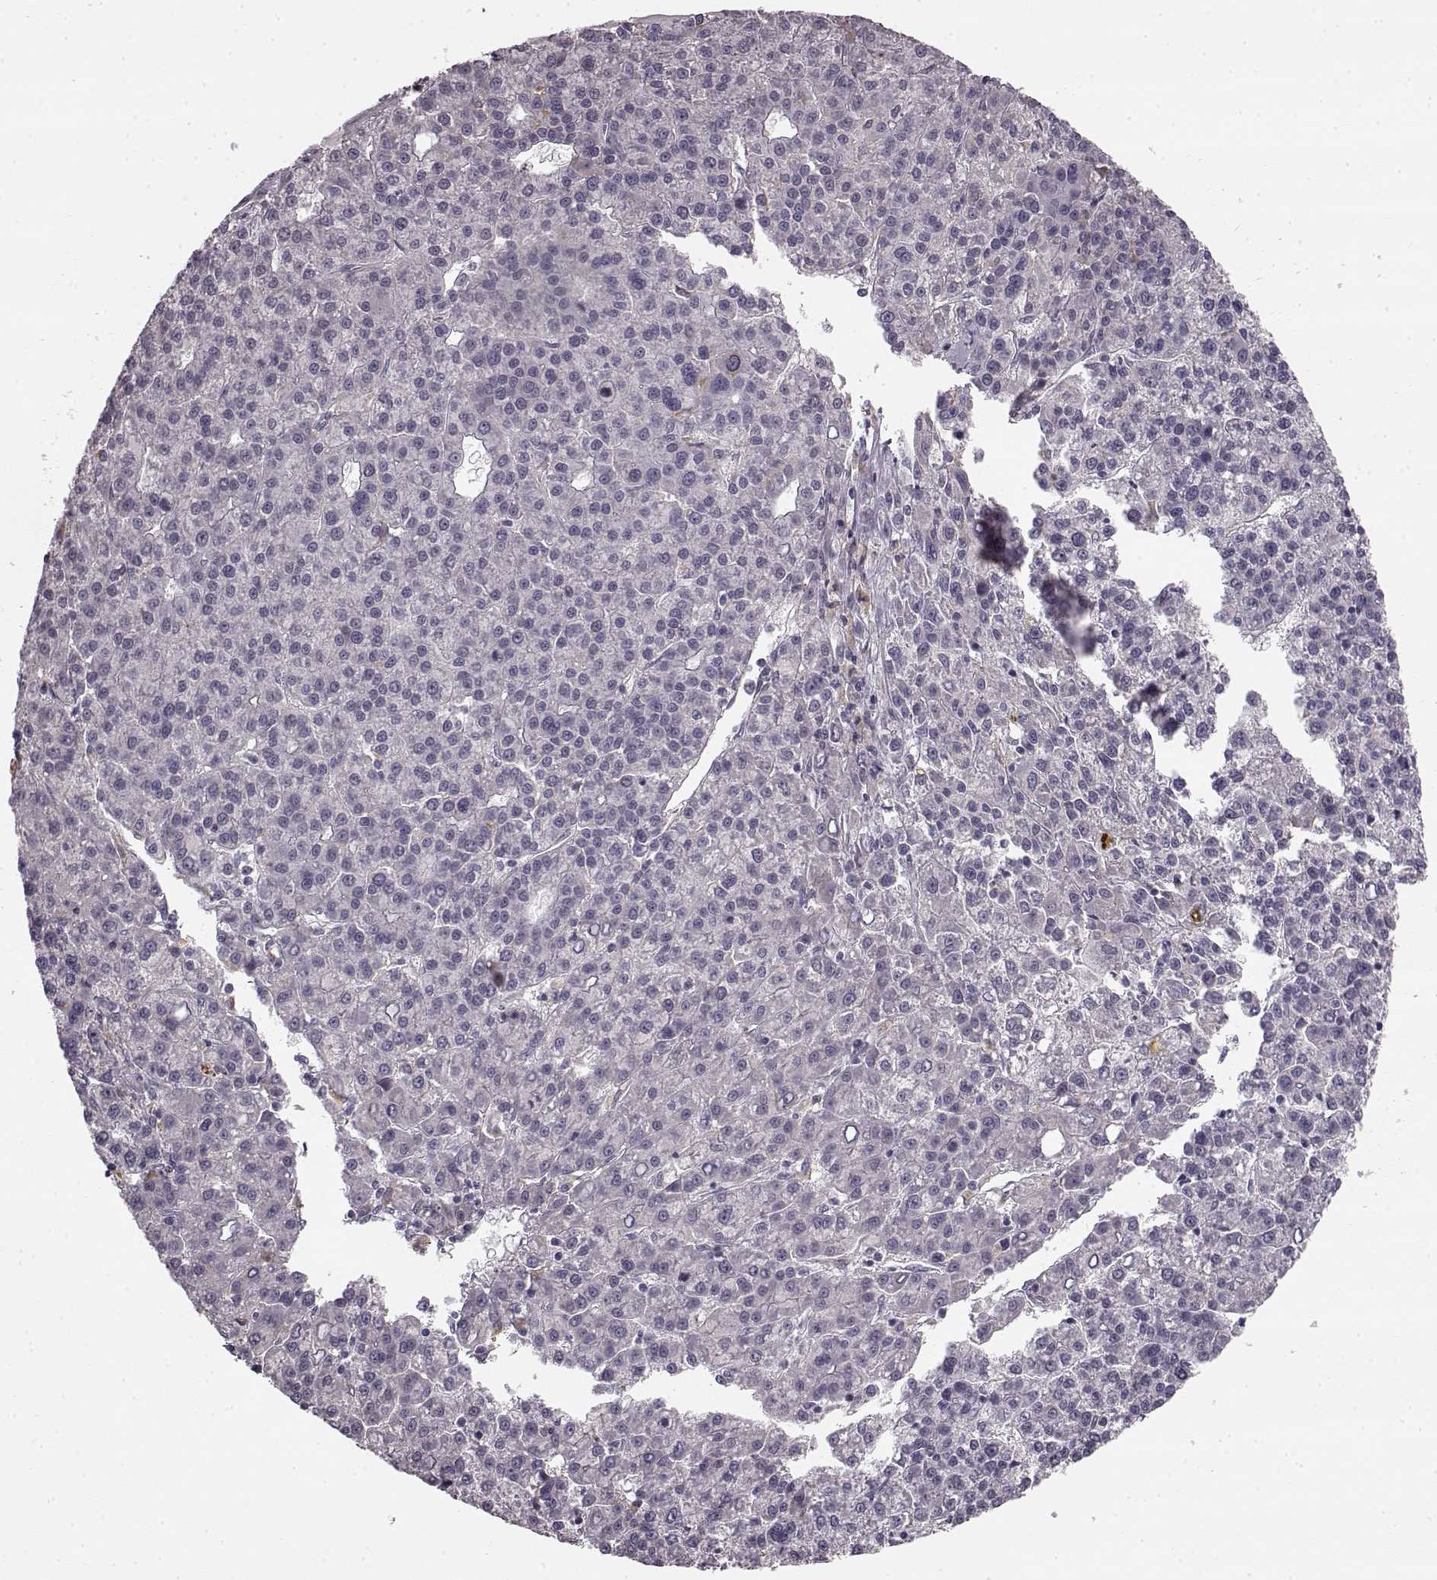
{"staining": {"intensity": "negative", "quantity": "none", "location": "none"}, "tissue": "liver cancer", "cell_type": "Tumor cells", "image_type": "cancer", "snomed": [{"axis": "morphology", "description": "Carcinoma, Hepatocellular, NOS"}, {"axis": "topography", "description": "Liver"}], "caption": "High magnification brightfield microscopy of hepatocellular carcinoma (liver) stained with DAB (brown) and counterstained with hematoxylin (blue): tumor cells show no significant expression.", "gene": "HMMR", "patient": {"sex": "female", "age": 58}}